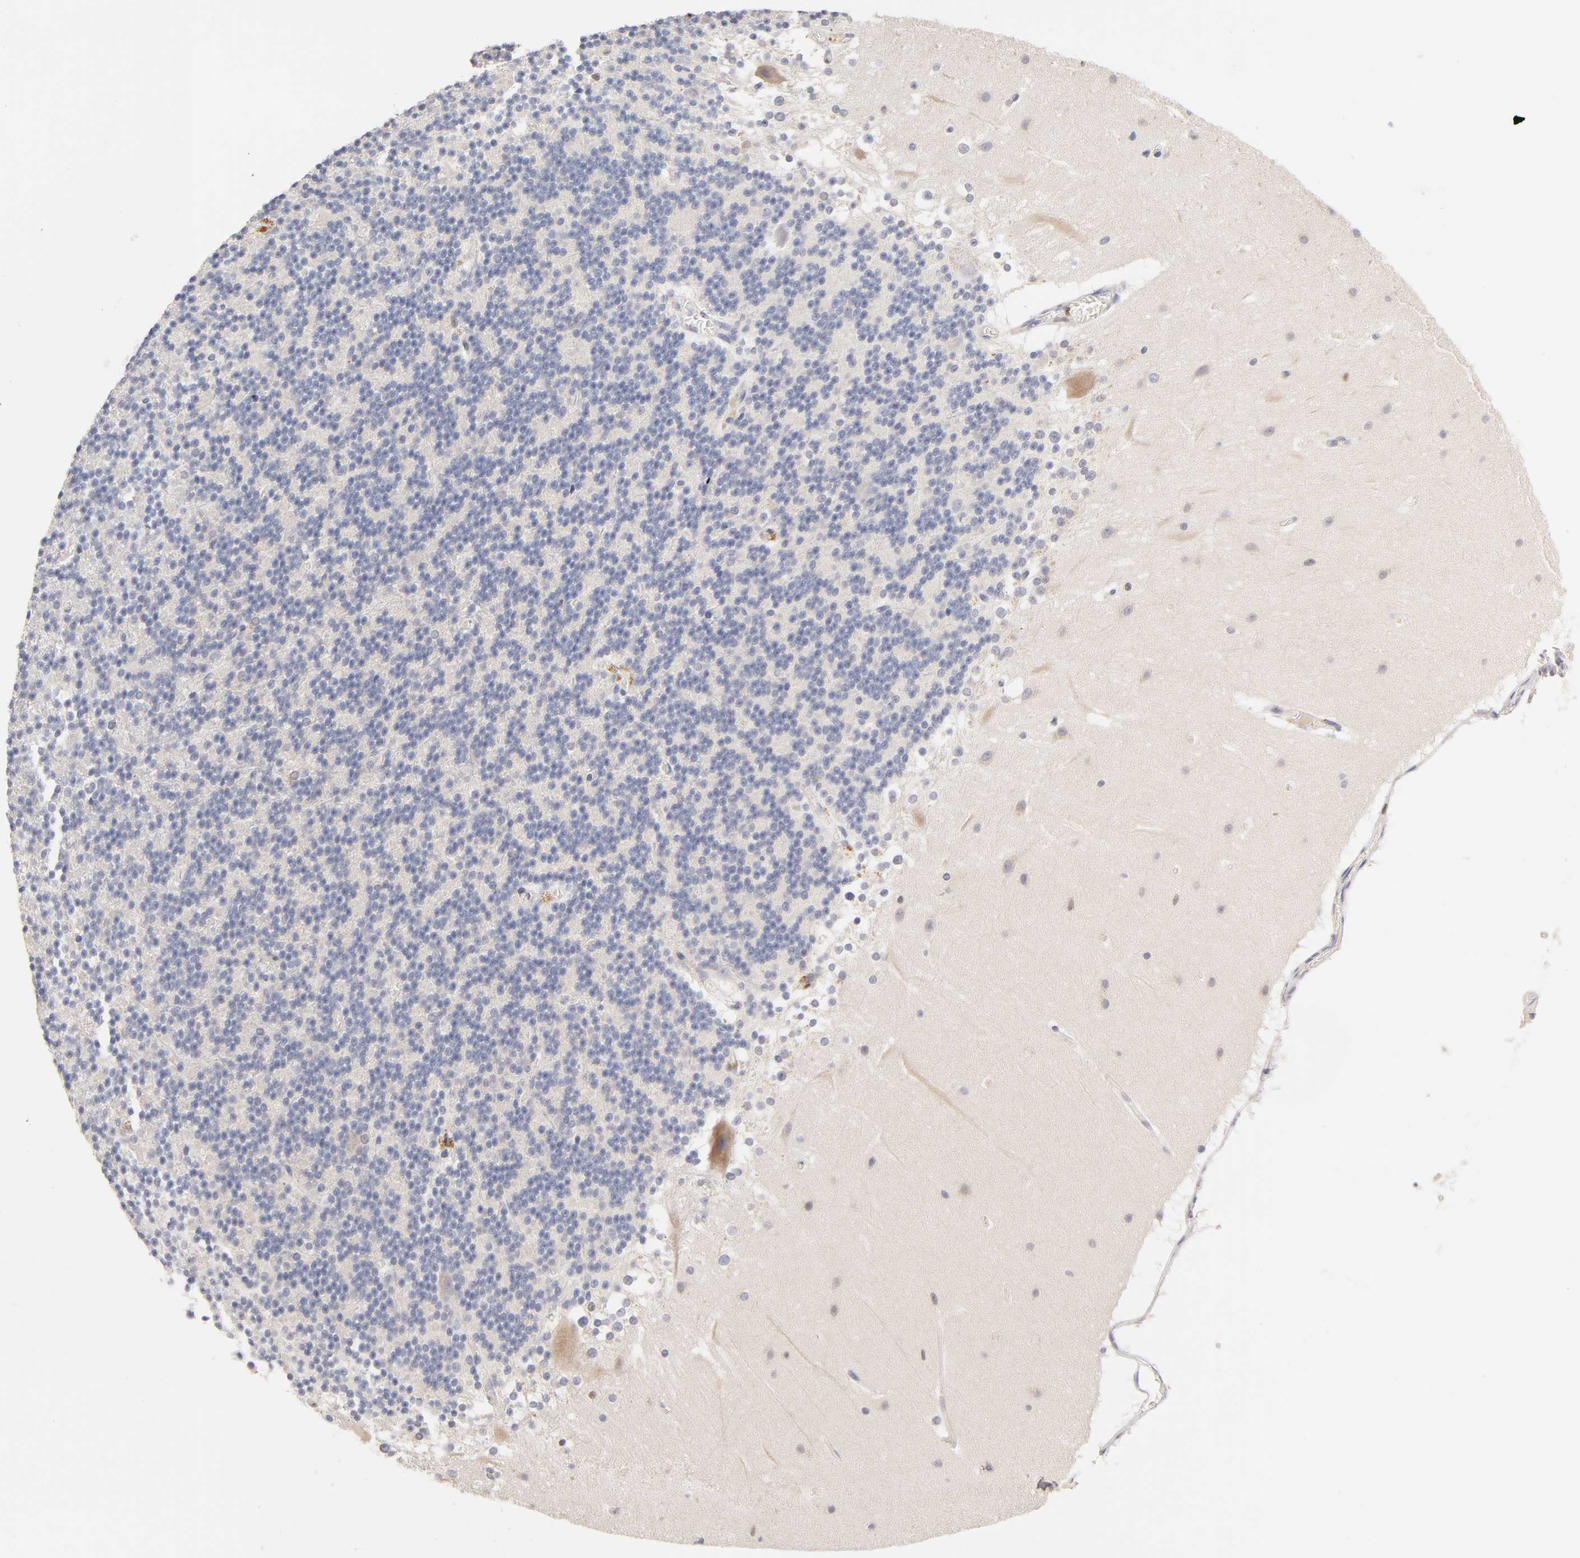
{"staining": {"intensity": "negative", "quantity": "none", "location": "none"}, "tissue": "cerebellum", "cell_type": "Cells in granular layer", "image_type": "normal", "snomed": [{"axis": "morphology", "description": "Normal tissue, NOS"}, {"axis": "topography", "description": "Cerebellum"}], "caption": "Immunohistochemistry of unremarkable human cerebellum demonstrates no expression in cells in granular layer. (DAB IHC visualized using brightfield microscopy, high magnification).", "gene": "RUNX1", "patient": {"sex": "female", "age": 19}}